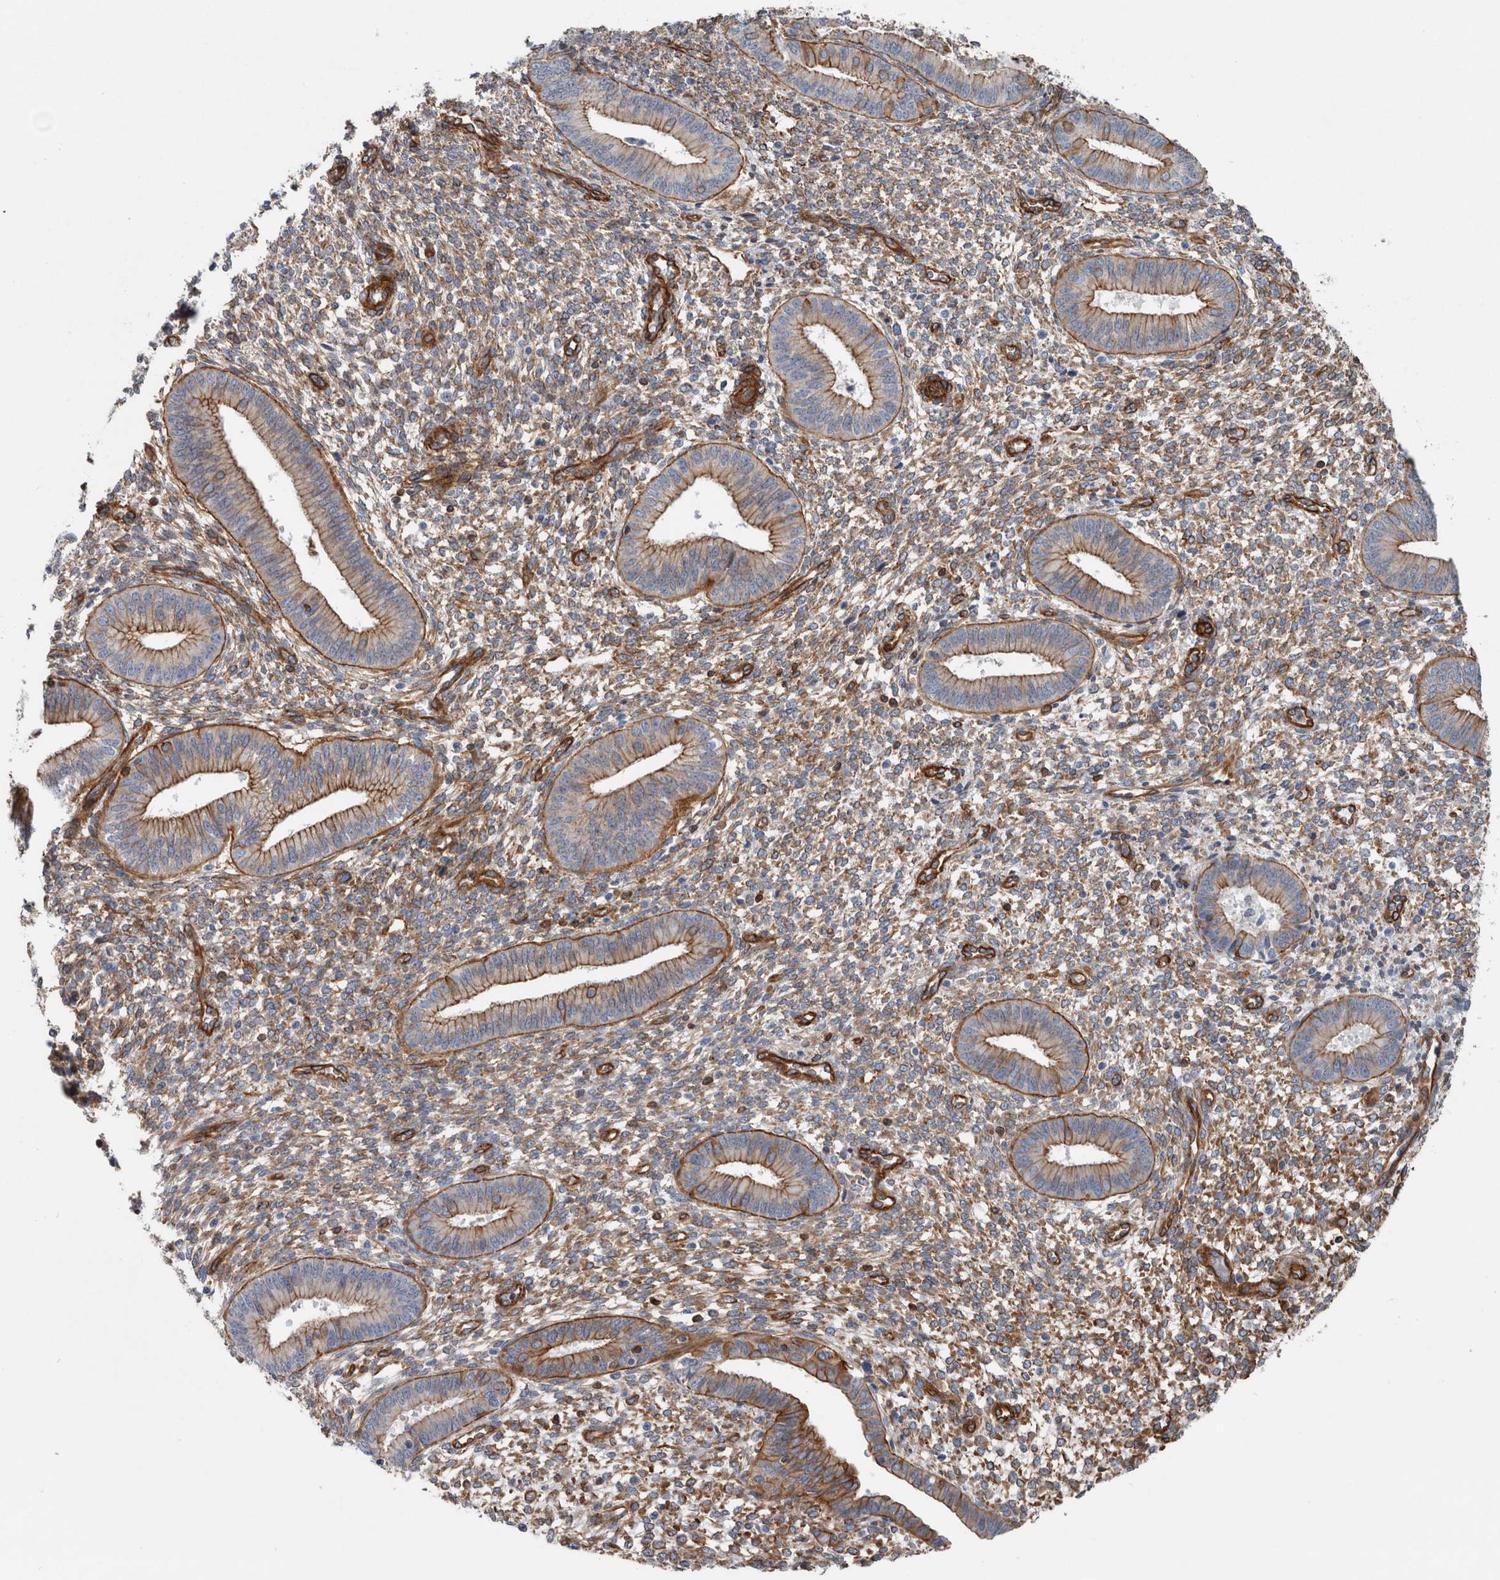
{"staining": {"intensity": "moderate", "quantity": ">75%", "location": "cytoplasmic/membranous"}, "tissue": "endometrium", "cell_type": "Cells in endometrial stroma", "image_type": "normal", "snomed": [{"axis": "morphology", "description": "Normal tissue, NOS"}, {"axis": "topography", "description": "Endometrium"}], "caption": "A high-resolution micrograph shows immunohistochemistry (IHC) staining of normal endometrium, which displays moderate cytoplasmic/membranous expression in about >75% of cells in endometrial stroma. The protein of interest is shown in brown color, while the nuclei are stained blue.", "gene": "PLEC", "patient": {"sex": "female", "age": 46}}